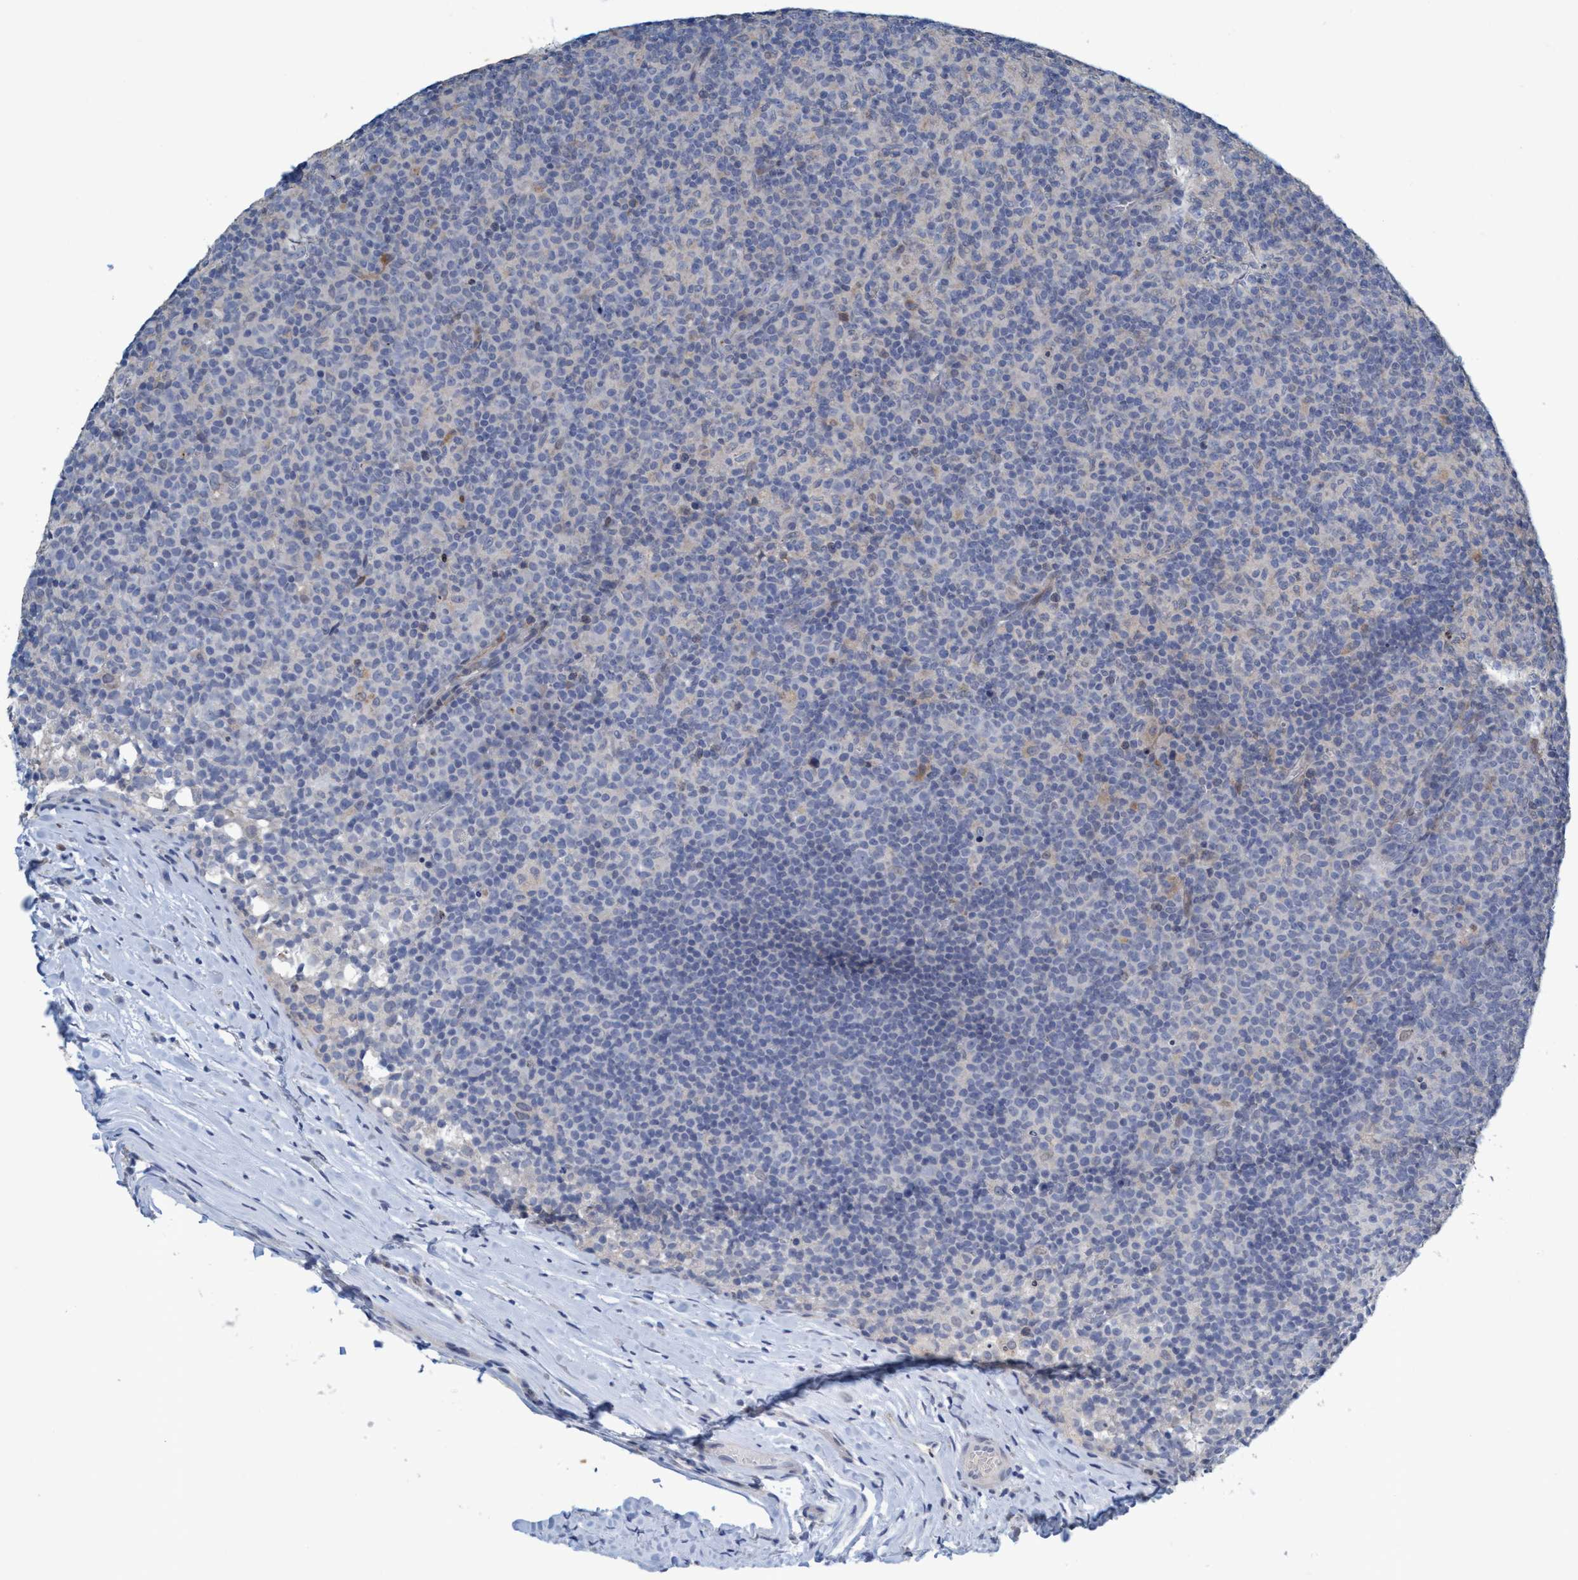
{"staining": {"intensity": "negative", "quantity": "none", "location": "none"}, "tissue": "lymph node", "cell_type": "Germinal center cells", "image_type": "normal", "snomed": [{"axis": "morphology", "description": "Normal tissue, NOS"}, {"axis": "morphology", "description": "Inflammation, NOS"}, {"axis": "topography", "description": "Lymph node"}], "caption": "Immunohistochemical staining of unremarkable human lymph node demonstrates no significant staining in germinal center cells. Brightfield microscopy of immunohistochemistry (IHC) stained with DAB (brown) and hematoxylin (blue), captured at high magnification.", "gene": "RNF208", "patient": {"sex": "male", "age": 55}}